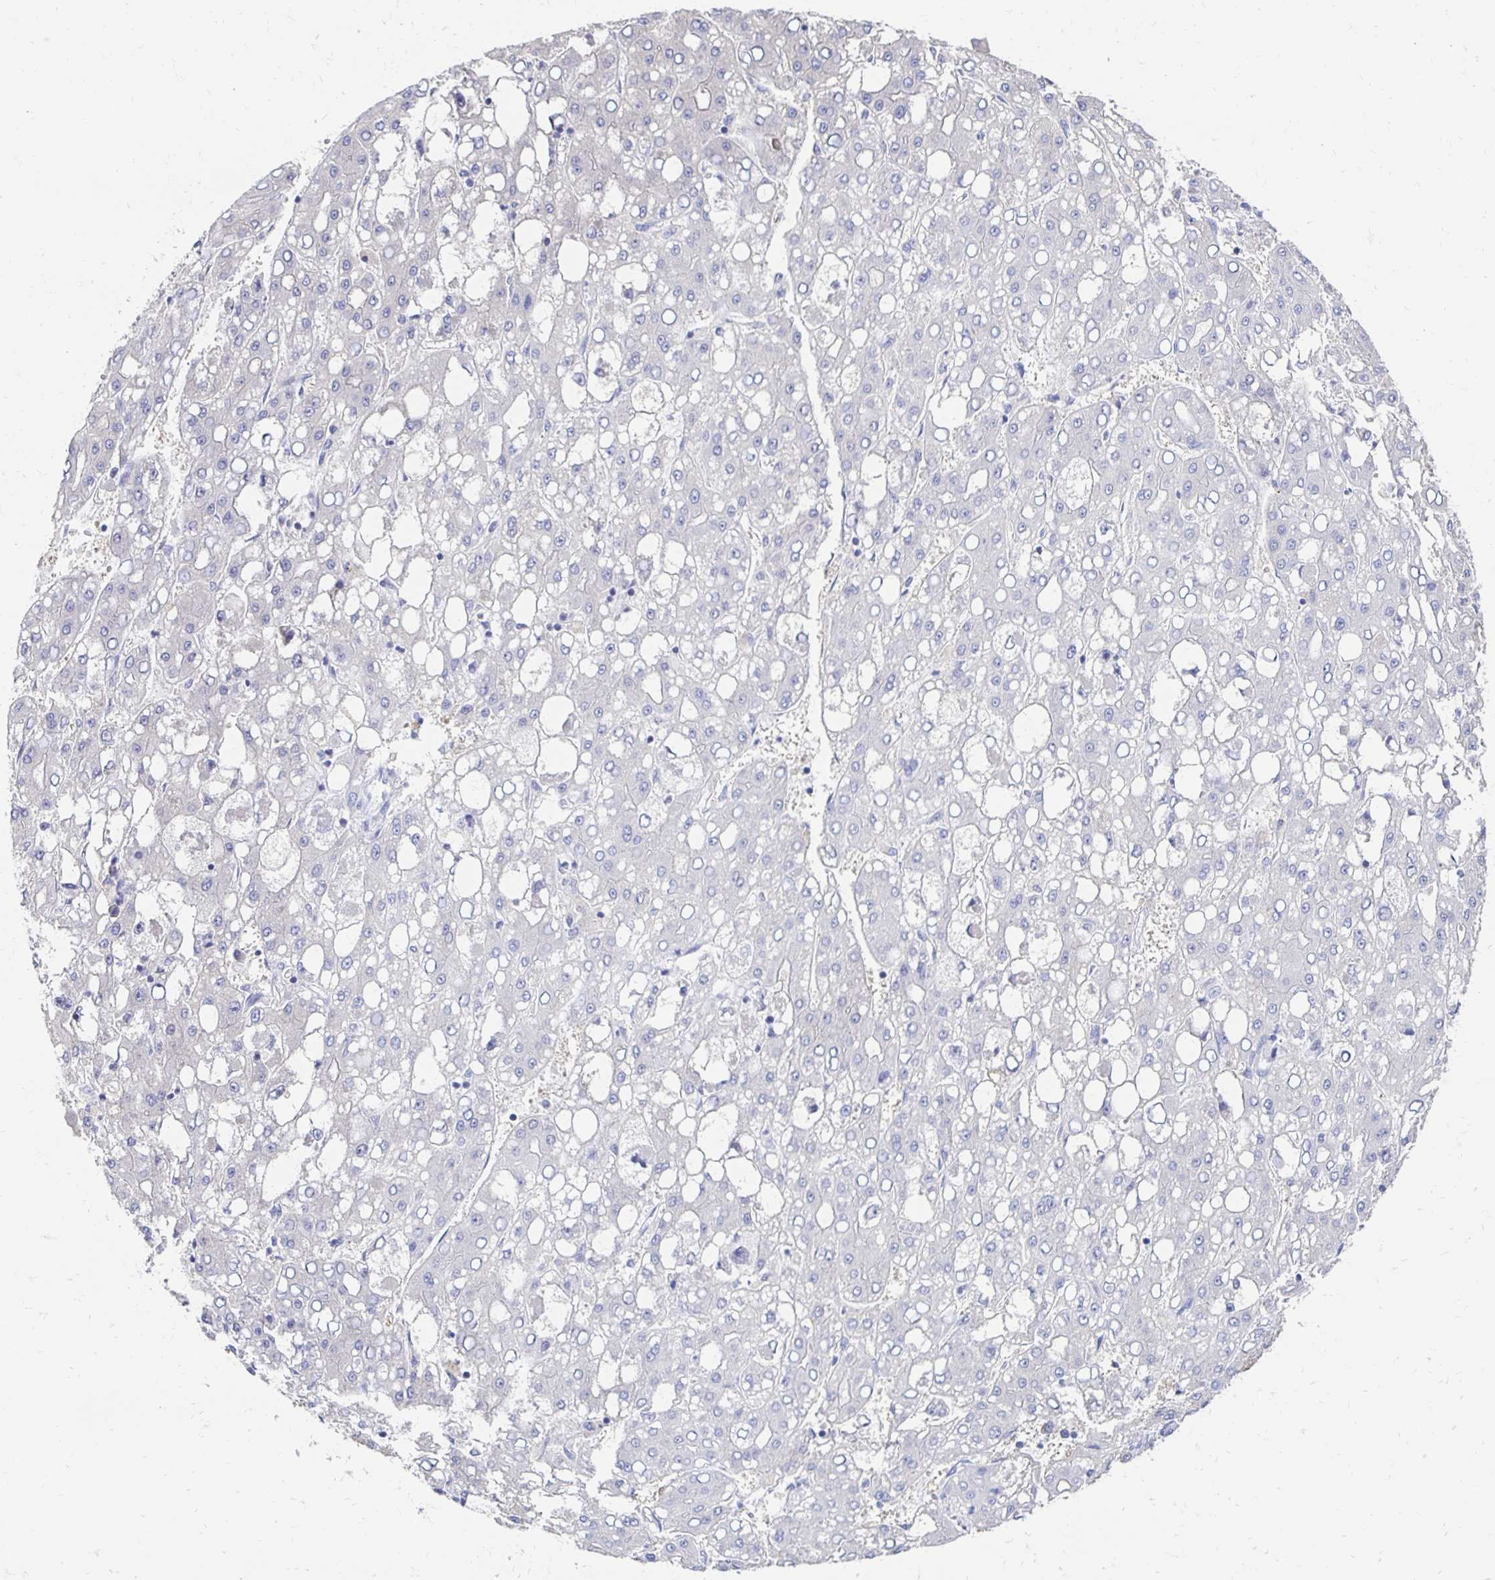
{"staining": {"intensity": "negative", "quantity": "none", "location": "none"}, "tissue": "liver cancer", "cell_type": "Tumor cells", "image_type": "cancer", "snomed": [{"axis": "morphology", "description": "Carcinoma, Hepatocellular, NOS"}, {"axis": "topography", "description": "Liver"}], "caption": "Immunohistochemical staining of hepatocellular carcinoma (liver) reveals no significant expression in tumor cells.", "gene": "CST6", "patient": {"sex": "male", "age": 65}}